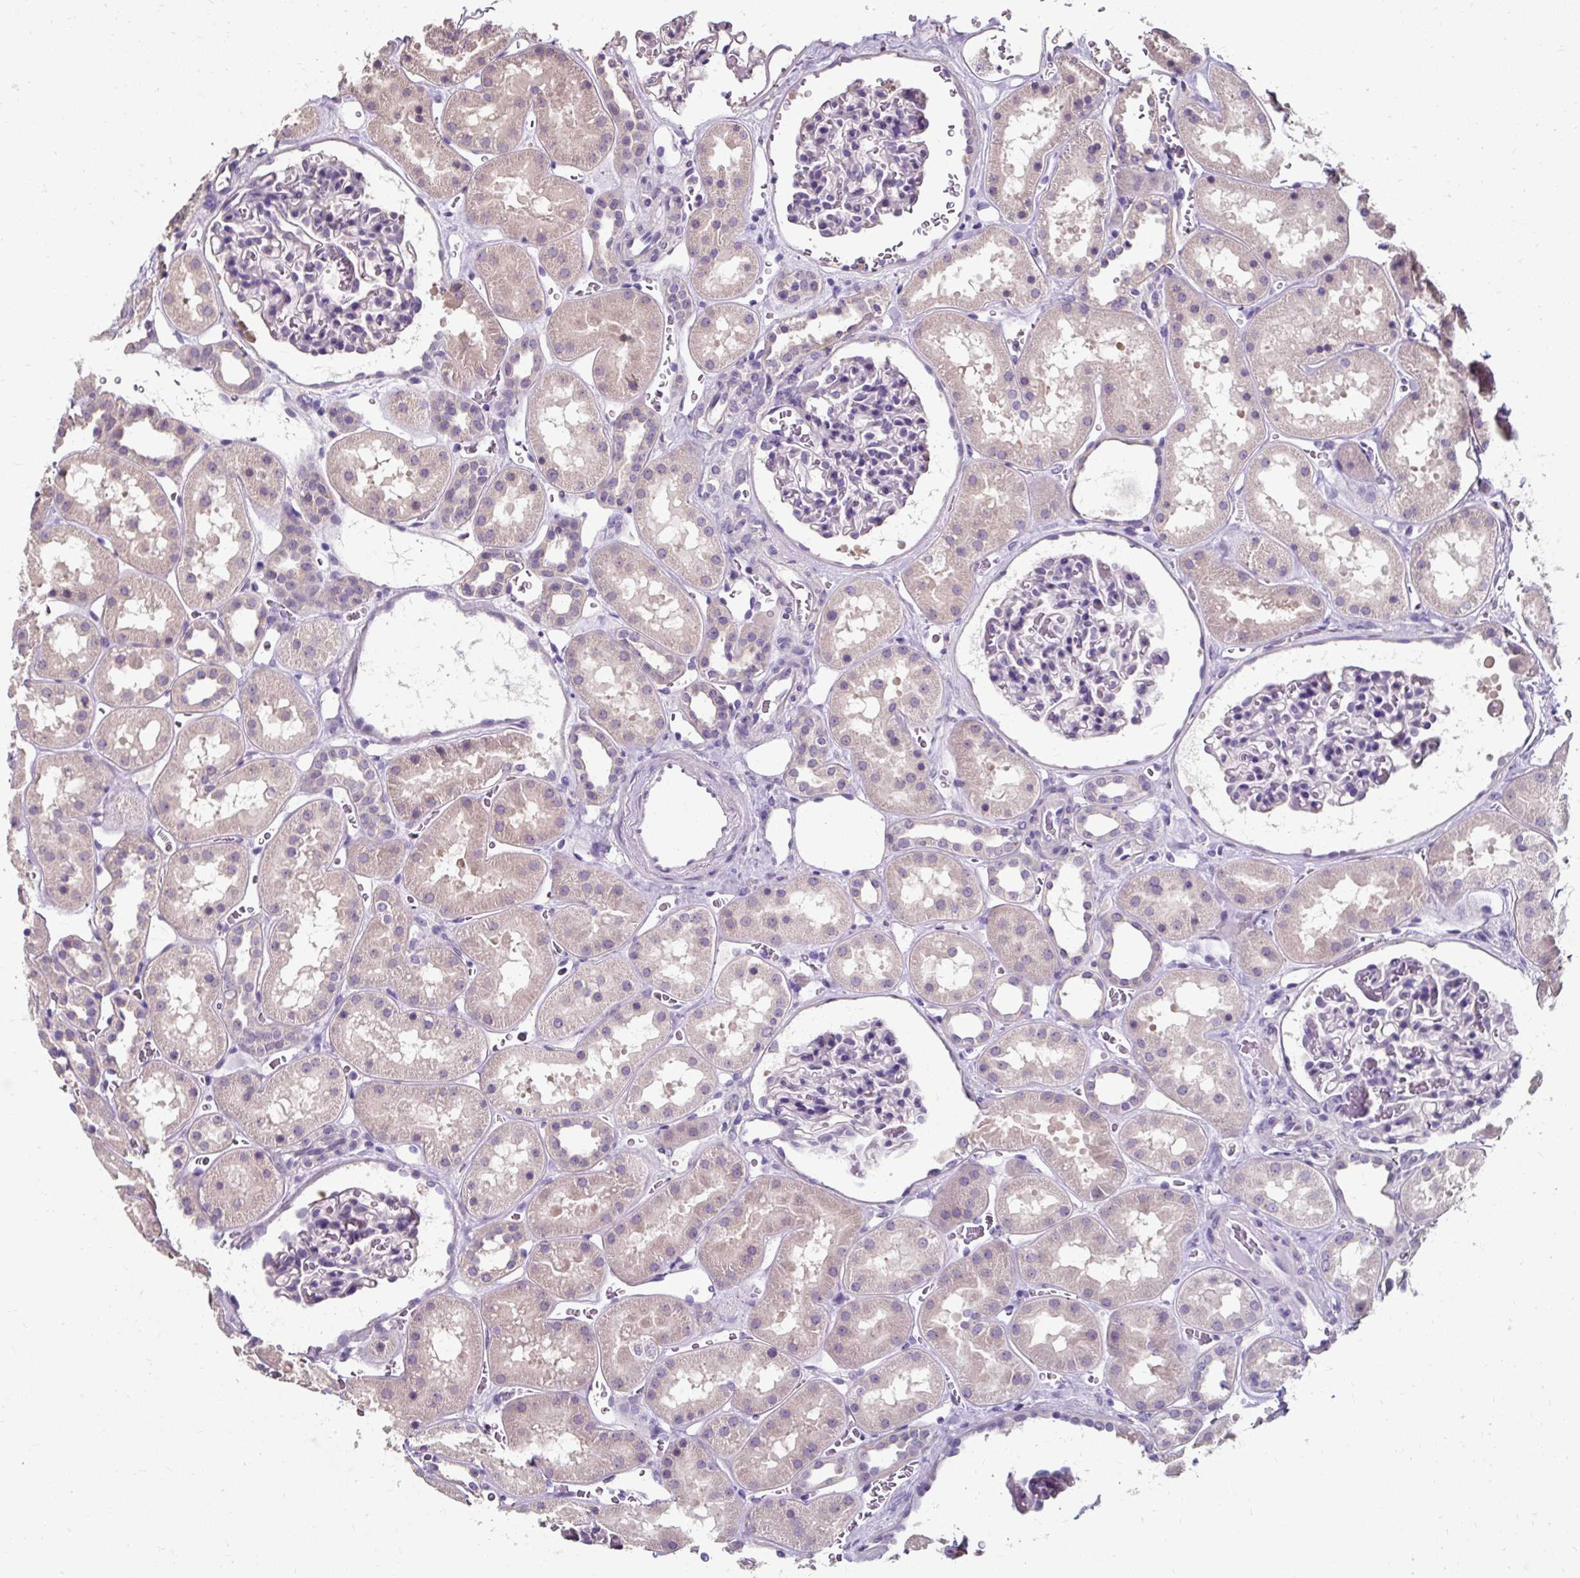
{"staining": {"intensity": "negative", "quantity": "none", "location": "none"}, "tissue": "kidney", "cell_type": "Cells in glomeruli", "image_type": "normal", "snomed": [{"axis": "morphology", "description": "Normal tissue, NOS"}, {"axis": "topography", "description": "Kidney"}], "caption": "Immunohistochemical staining of normal human kidney reveals no significant staining in cells in glomeruli. (DAB immunohistochemistry, high magnification).", "gene": "KLHL24", "patient": {"sex": "female", "age": 41}}